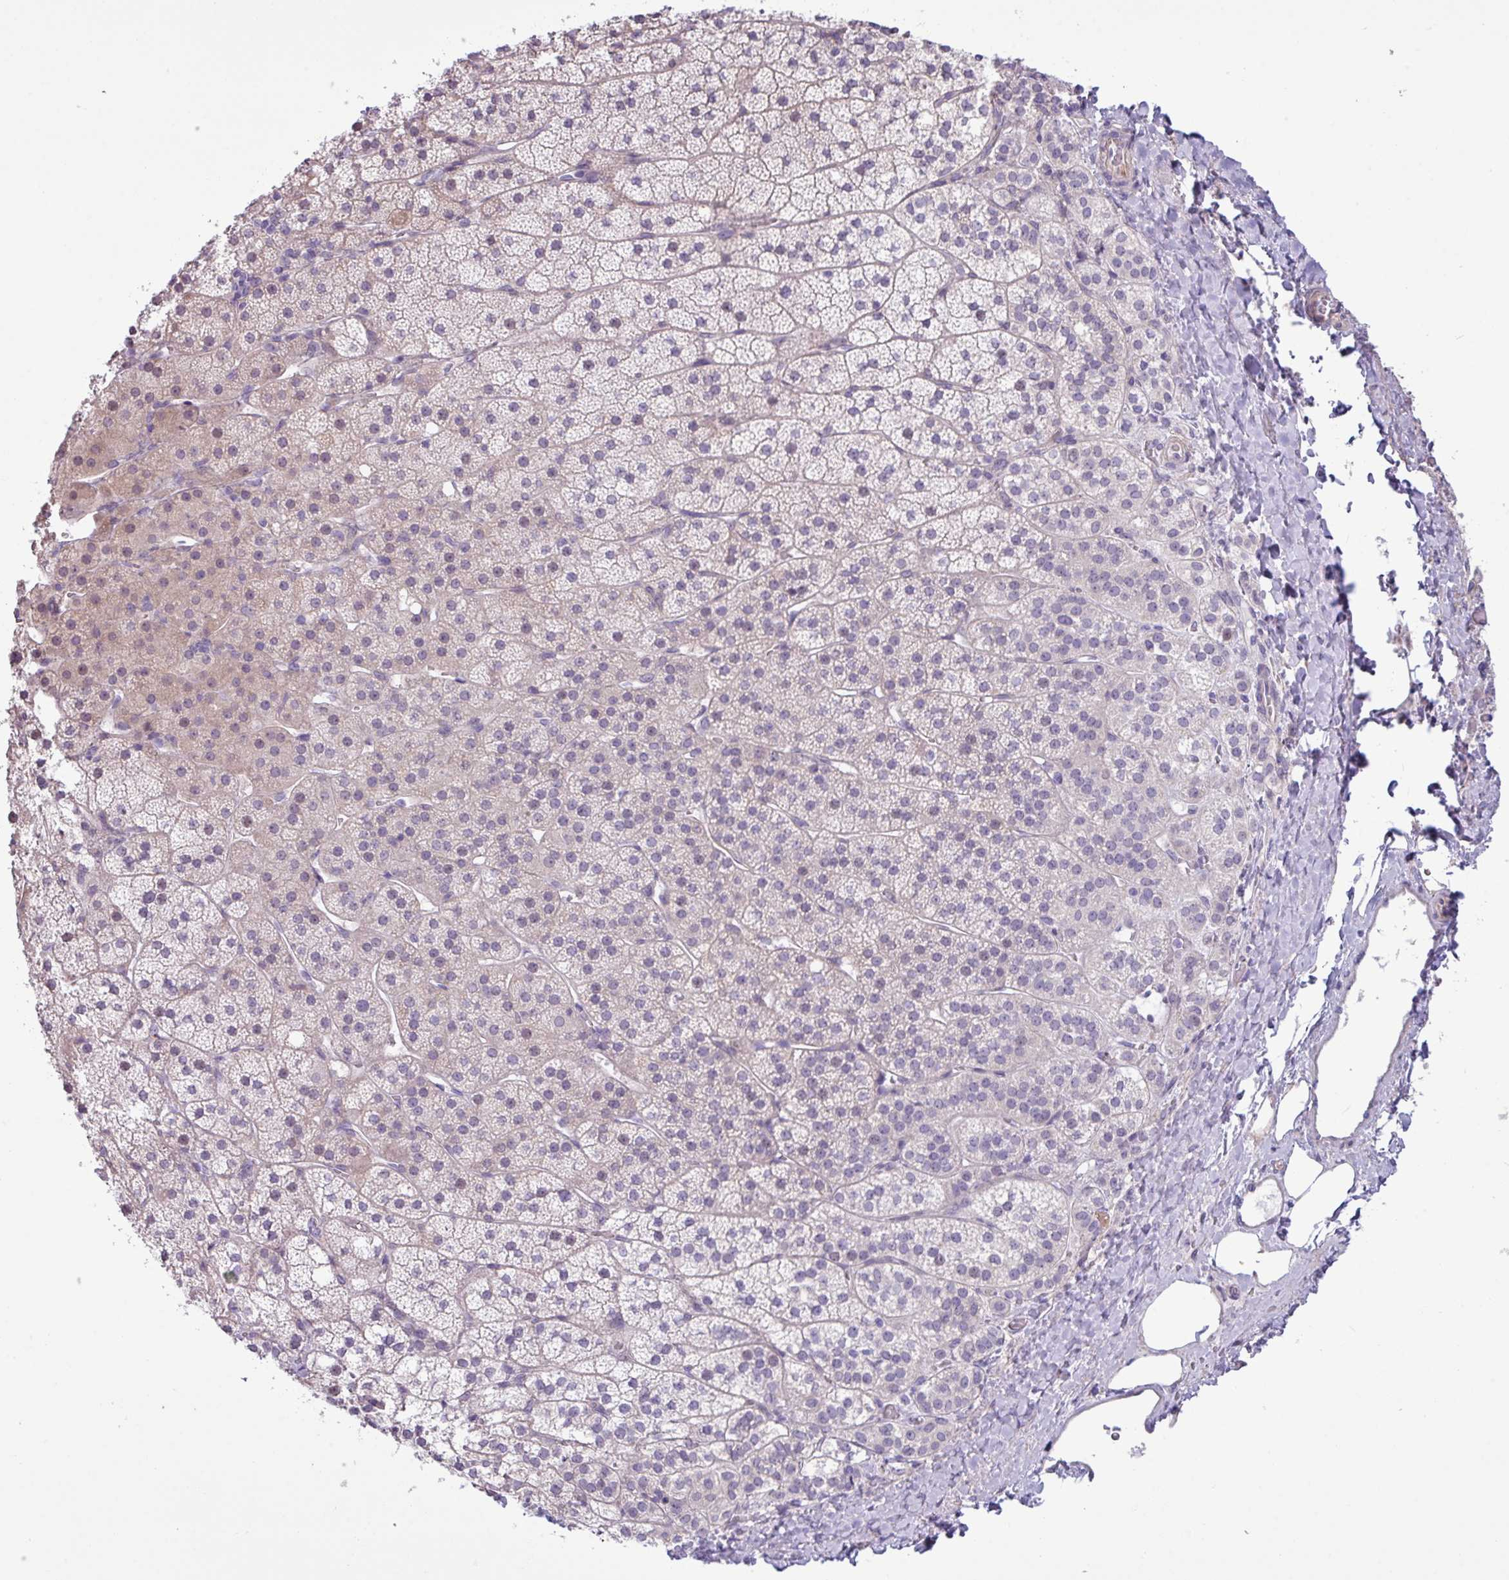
{"staining": {"intensity": "weak", "quantity": "<25%", "location": "nuclear"}, "tissue": "adrenal gland", "cell_type": "Glandular cells", "image_type": "normal", "snomed": [{"axis": "morphology", "description": "Normal tissue, NOS"}, {"axis": "topography", "description": "Adrenal gland"}], "caption": "Protein analysis of benign adrenal gland displays no significant positivity in glandular cells.", "gene": "IRGC", "patient": {"sex": "male", "age": 53}}